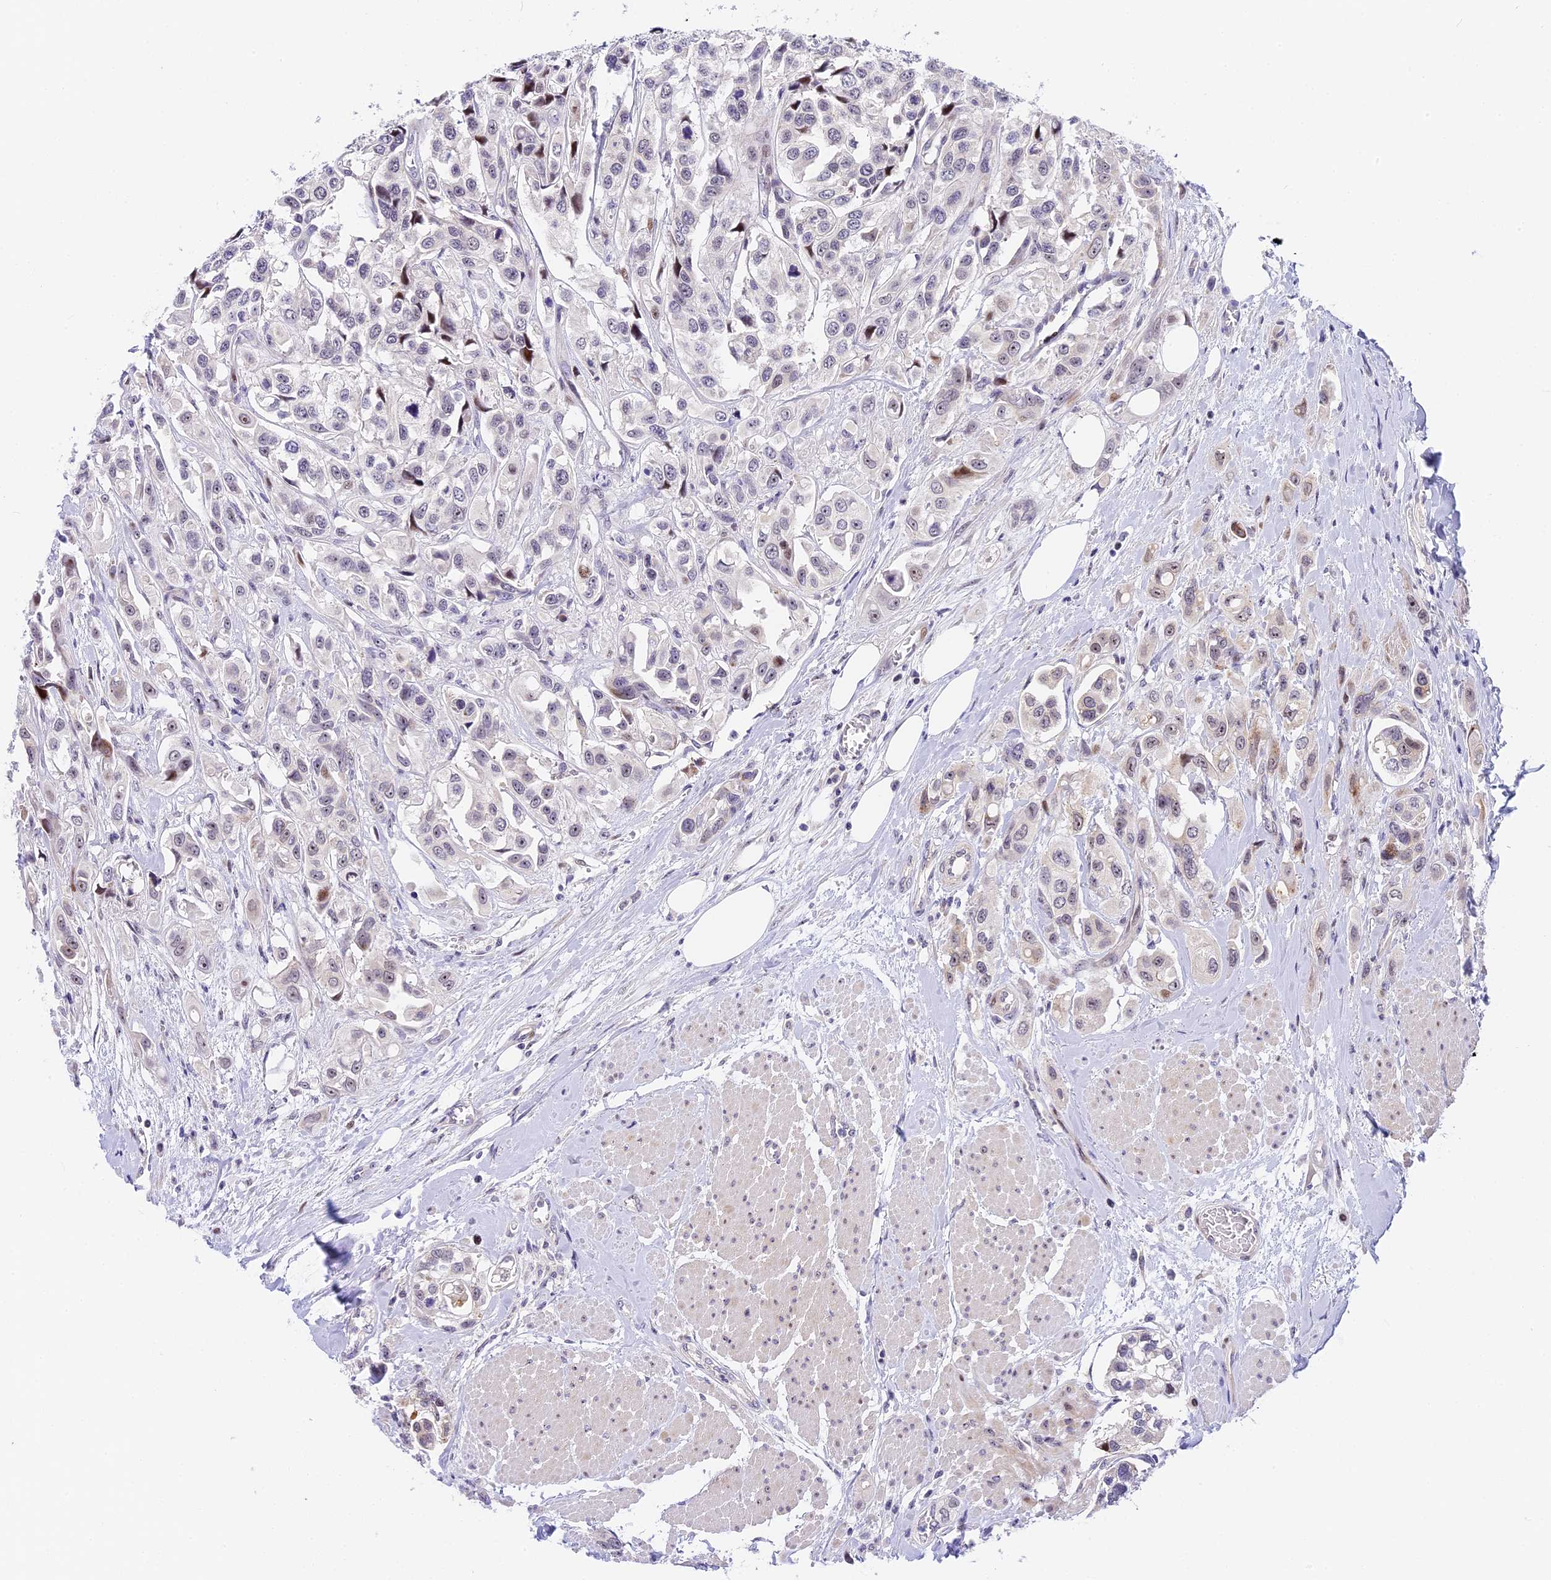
{"staining": {"intensity": "moderate", "quantity": "<25%", "location": "nuclear"}, "tissue": "urothelial cancer", "cell_type": "Tumor cells", "image_type": "cancer", "snomed": [{"axis": "morphology", "description": "Urothelial carcinoma, High grade"}, {"axis": "topography", "description": "Urinary bladder"}], "caption": "IHC of human high-grade urothelial carcinoma shows low levels of moderate nuclear positivity in approximately <25% of tumor cells.", "gene": "MIDN", "patient": {"sex": "male", "age": 67}}